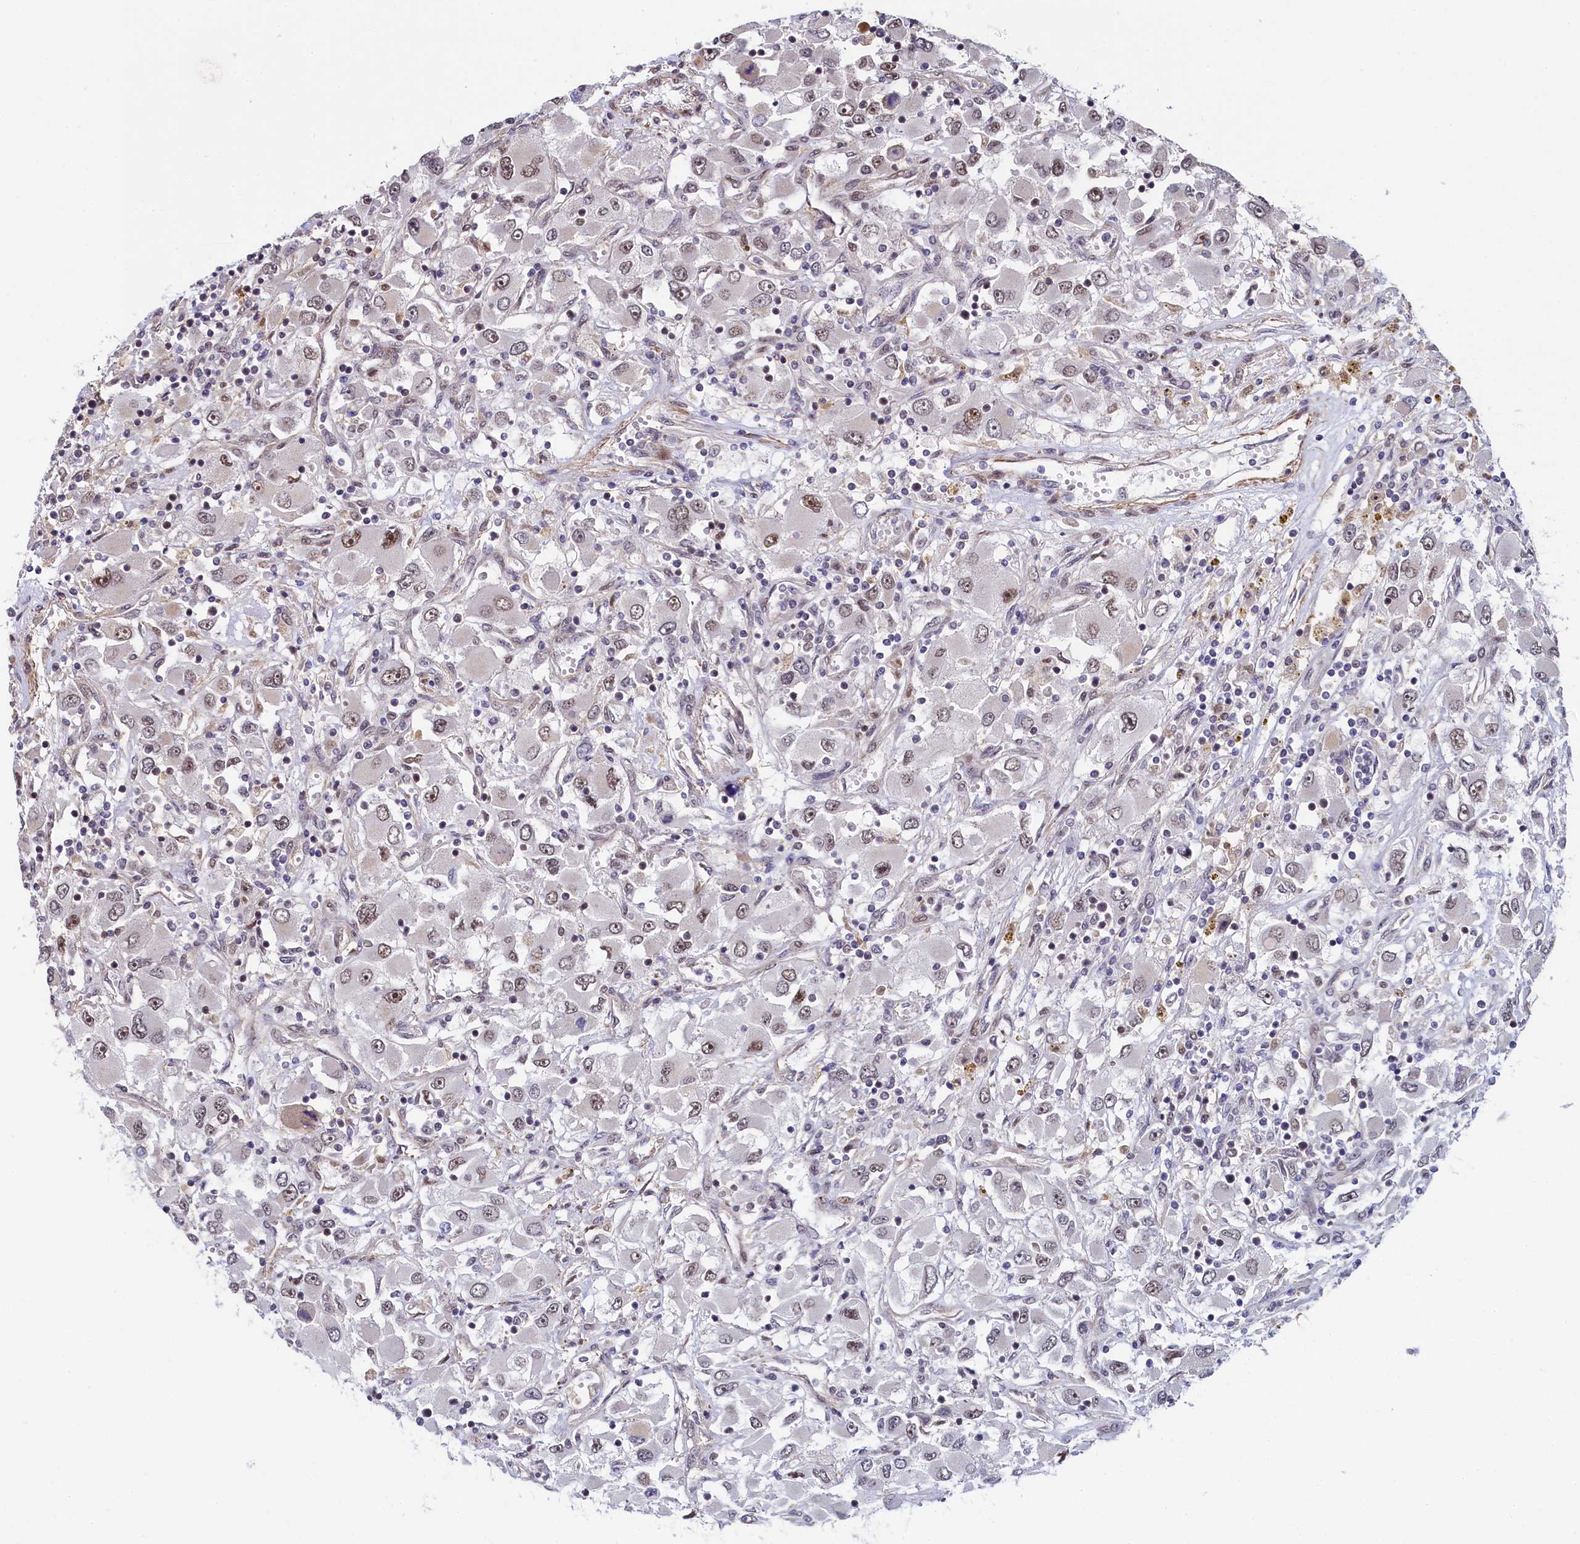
{"staining": {"intensity": "weak", "quantity": ">75%", "location": "nuclear"}, "tissue": "renal cancer", "cell_type": "Tumor cells", "image_type": "cancer", "snomed": [{"axis": "morphology", "description": "Adenocarcinoma, NOS"}, {"axis": "topography", "description": "Kidney"}], "caption": "This micrograph shows renal cancer (adenocarcinoma) stained with immunohistochemistry (IHC) to label a protein in brown. The nuclear of tumor cells show weak positivity for the protein. Nuclei are counter-stained blue.", "gene": "INTS14", "patient": {"sex": "female", "age": 52}}